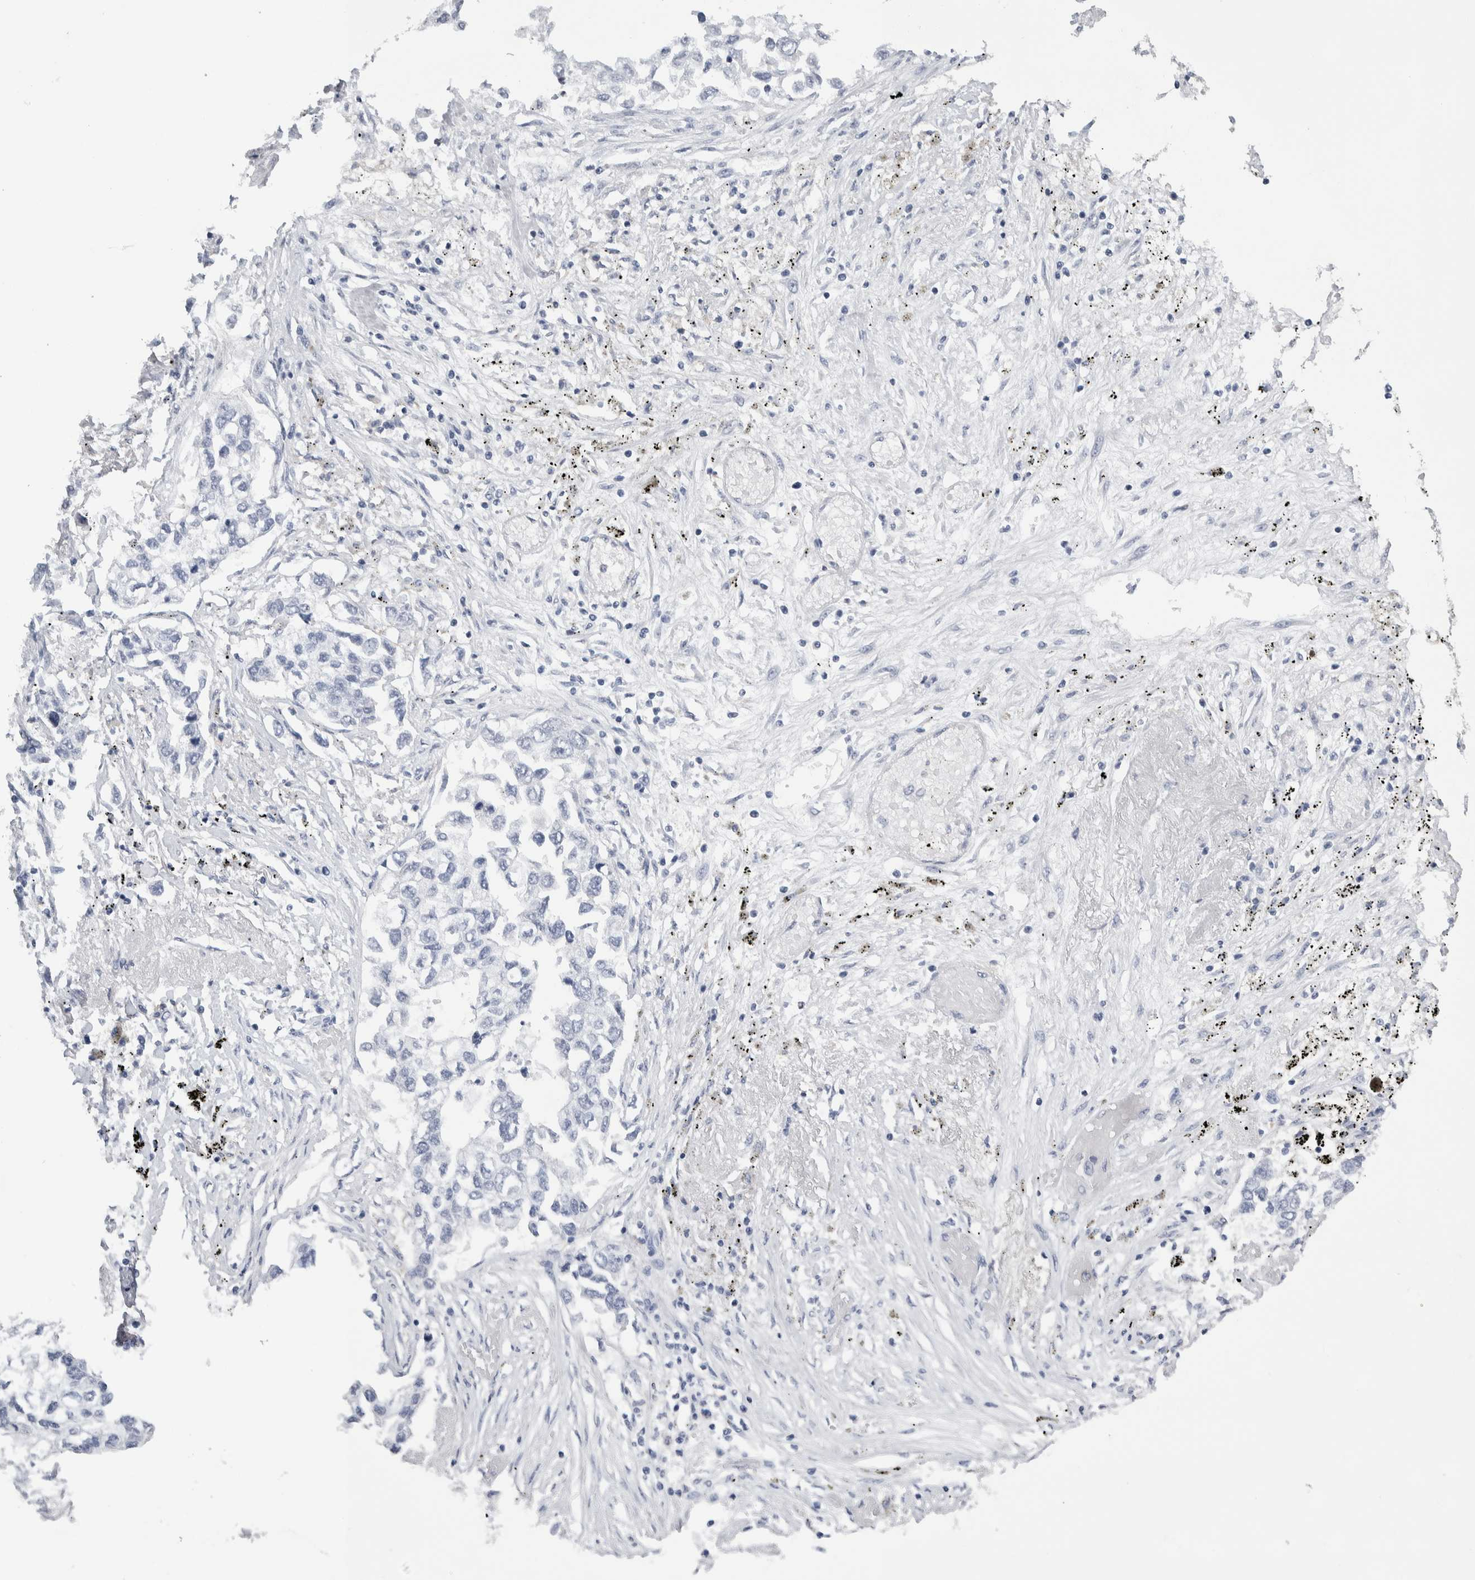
{"staining": {"intensity": "negative", "quantity": "none", "location": "none"}, "tissue": "lung cancer", "cell_type": "Tumor cells", "image_type": "cancer", "snomed": [{"axis": "morphology", "description": "Inflammation, NOS"}, {"axis": "morphology", "description": "Adenocarcinoma, NOS"}, {"axis": "topography", "description": "Lung"}], "caption": "Tumor cells show no significant expression in adenocarcinoma (lung). (Stains: DAB (3,3'-diaminobenzidine) immunohistochemistry (IHC) with hematoxylin counter stain, Microscopy: brightfield microscopy at high magnification).", "gene": "SKAP2", "patient": {"sex": "male", "age": 63}}